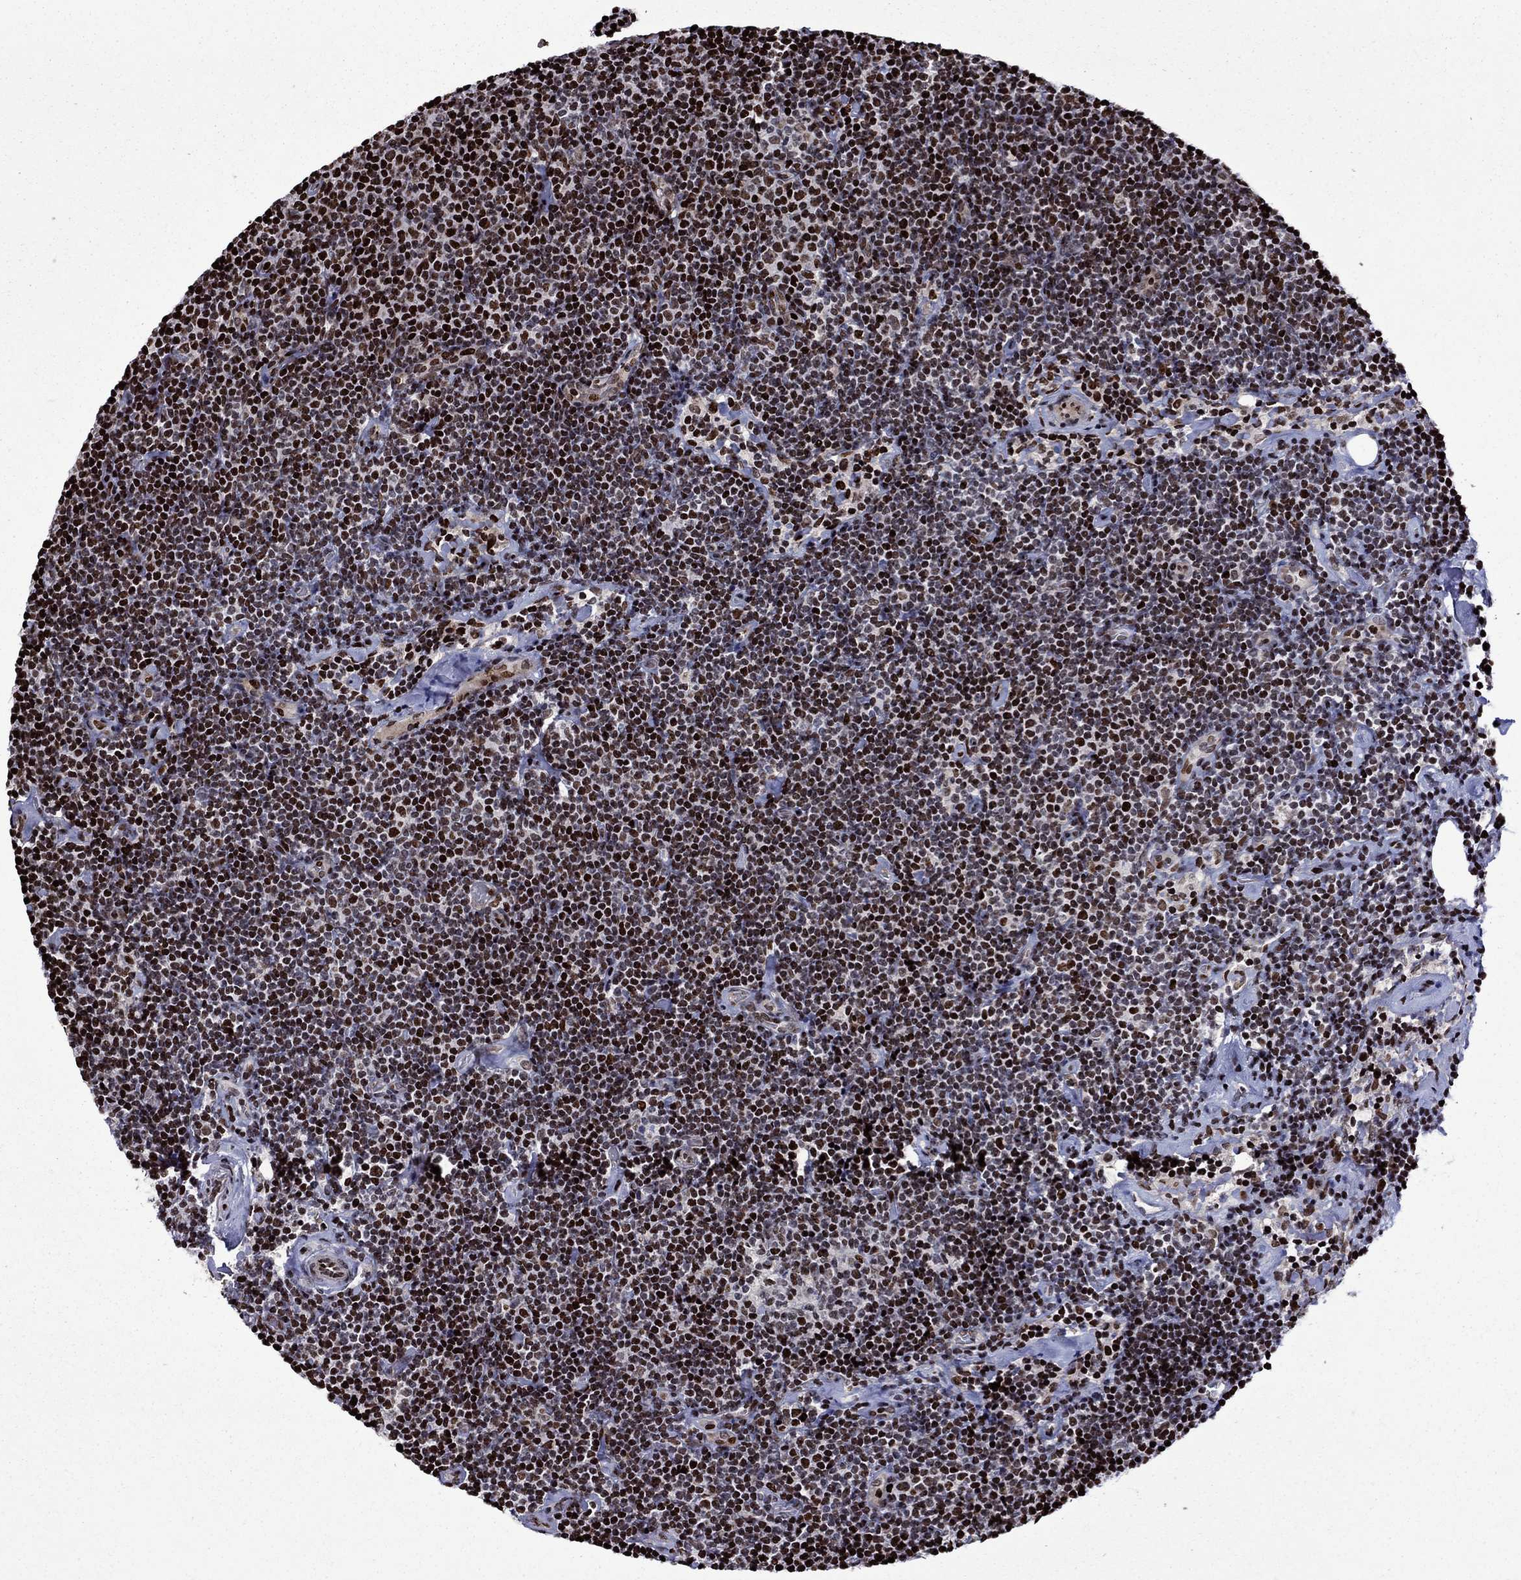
{"staining": {"intensity": "strong", "quantity": ">75%", "location": "nuclear"}, "tissue": "lymphoma", "cell_type": "Tumor cells", "image_type": "cancer", "snomed": [{"axis": "morphology", "description": "Malignant lymphoma, non-Hodgkin's type, Low grade"}, {"axis": "topography", "description": "Lymph node"}], "caption": "DAB (3,3'-diaminobenzidine) immunohistochemical staining of human lymphoma shows strong nuclear protein staining in about >75% of tumor cells.", "gene": "LIMK1", "patient": {"sex": "male", "age": 81}}